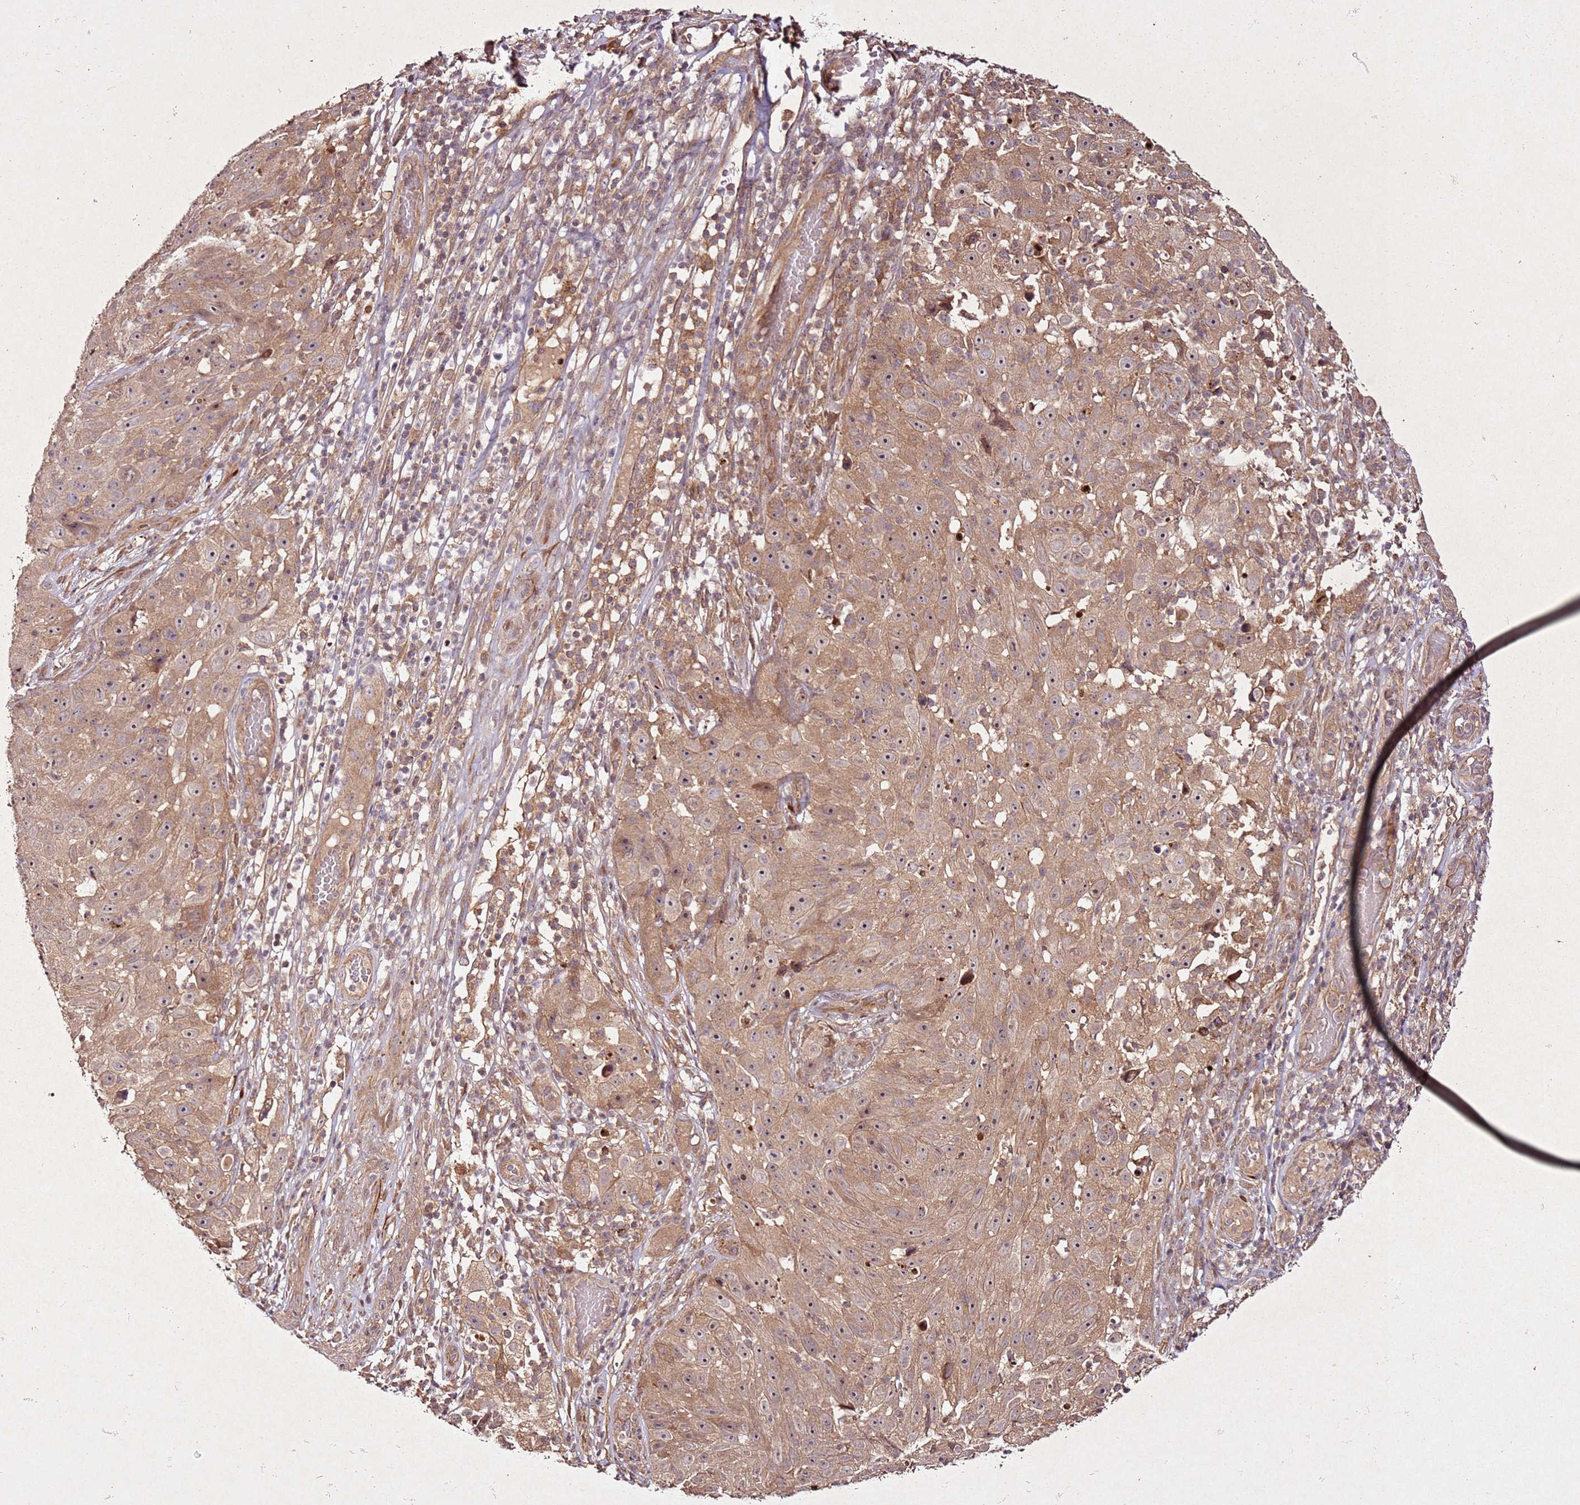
{"staining": {"intensity": "moderate", "quantity": ">75%", "location": "nuclear"}, "tissue": "skin cancer", "cell_type": "Tumor cells", "image_type": "cancer", "snomed": [{"axis": "morphology", "description": "Squamous cell carcinoma, NOS"}, {"axis": "topography", "description": "Skin"}], "caption": "Immunohistochemistry (IHC) (DAB) staining of skin squamous cell carcinoma shows moderate nuclear protein positivity in approximately >75% of tumor cells.", "gene": "PTMA", "patient": {"sex": "female", "age": 87}}